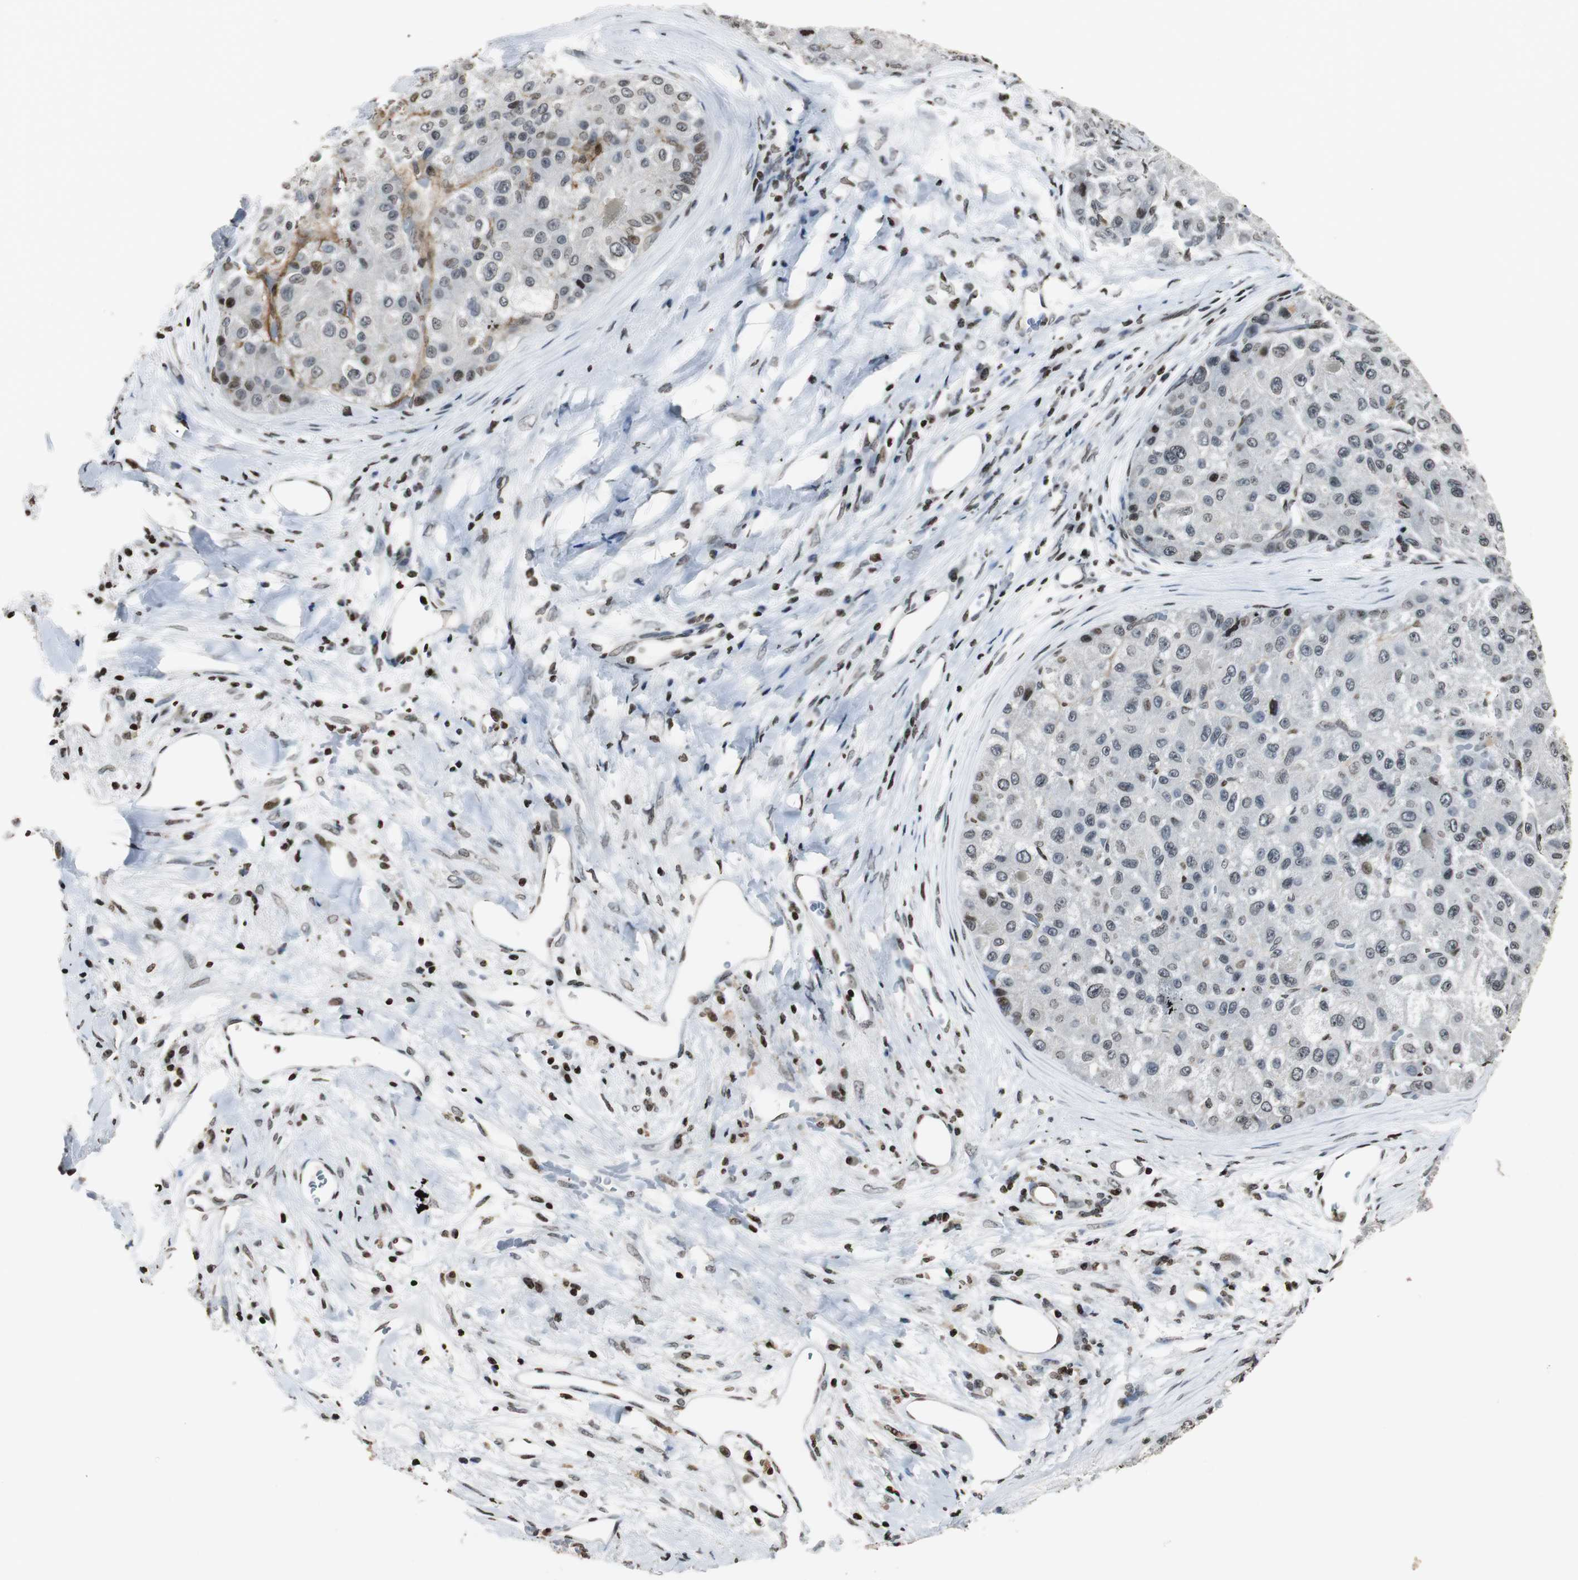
{"staining": {"intensity": "negative", "quantity": "none", "location": "none"}, "tissue": "liver cancer", "cell_type": "Tumor cells", "image_type": "cancer", "snomed": [{"axis": "morphology", "description": "Carcinoma, Hepatocellular, NOS"}, {"axis": "topography", "description": "Liver"}], "caption": "Hepatocellular carcinoma (liver) stained for a protein using immunohistochemistry (IHC) shows no positivity tumor cells.", "gene": "PAXIP1", "patient": {"sex": "male", "age": 80}}